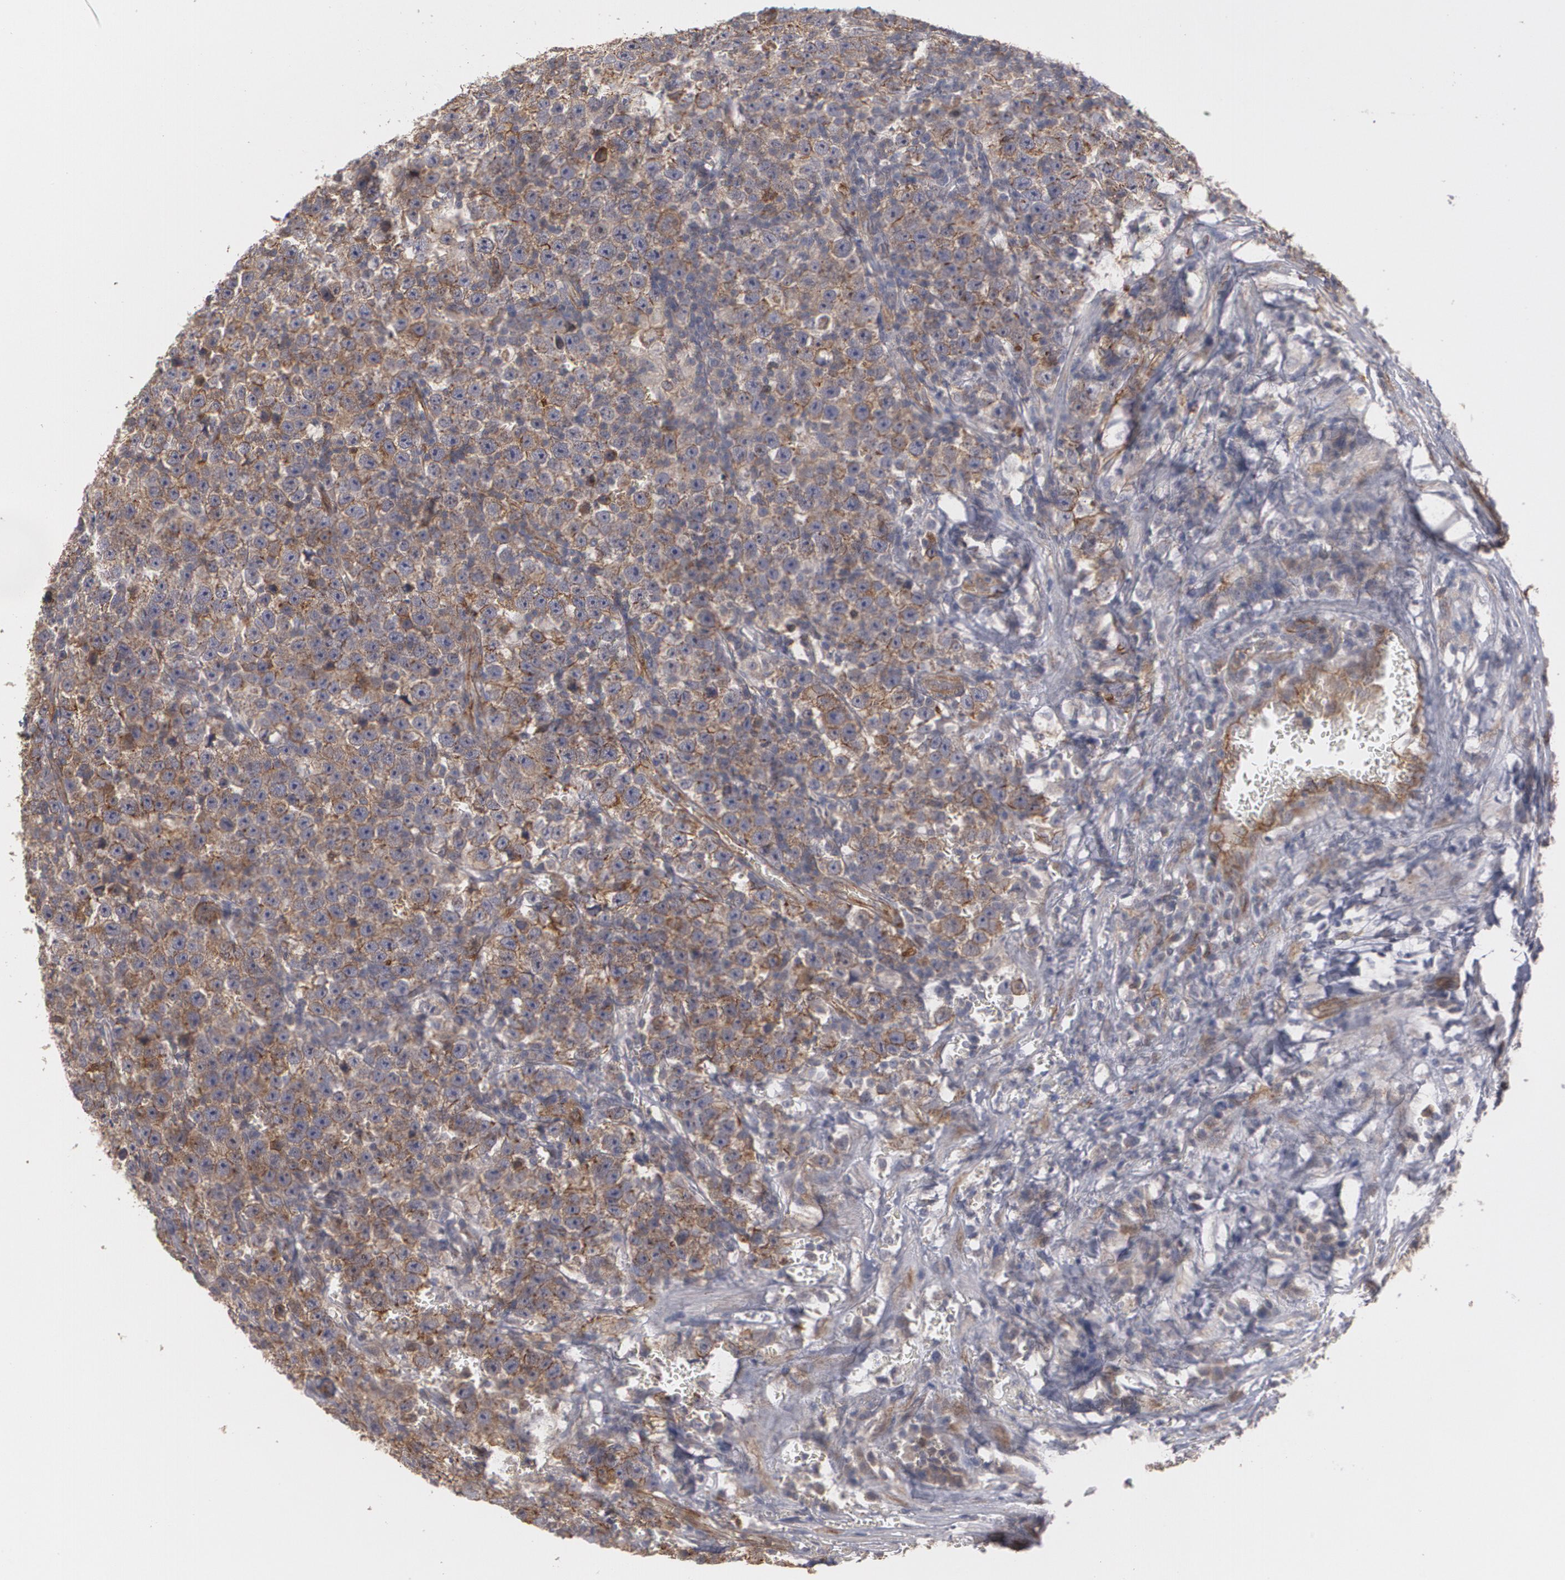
{"staining": {"intensity": "moderate", "quantity": ">75%", "location": "cytoplasmic/membranous"}, "tissue": "testis cancer", "cell_type": "Tumor cells", "image_type": "cancer", "snomed": [{"axis": "morphology", "description": "Seminoma, NOS"}, {"axis": "topography", "description": "Testis"}], "caption": "This is a photomicrograph of immunohistochemistry staining of seminoma (testis), which shows moderate staining in the cytoplasmic/membranous of tumor cells.", "gene": "TJP1", "patient": {"sex": "male", "age": 43}}